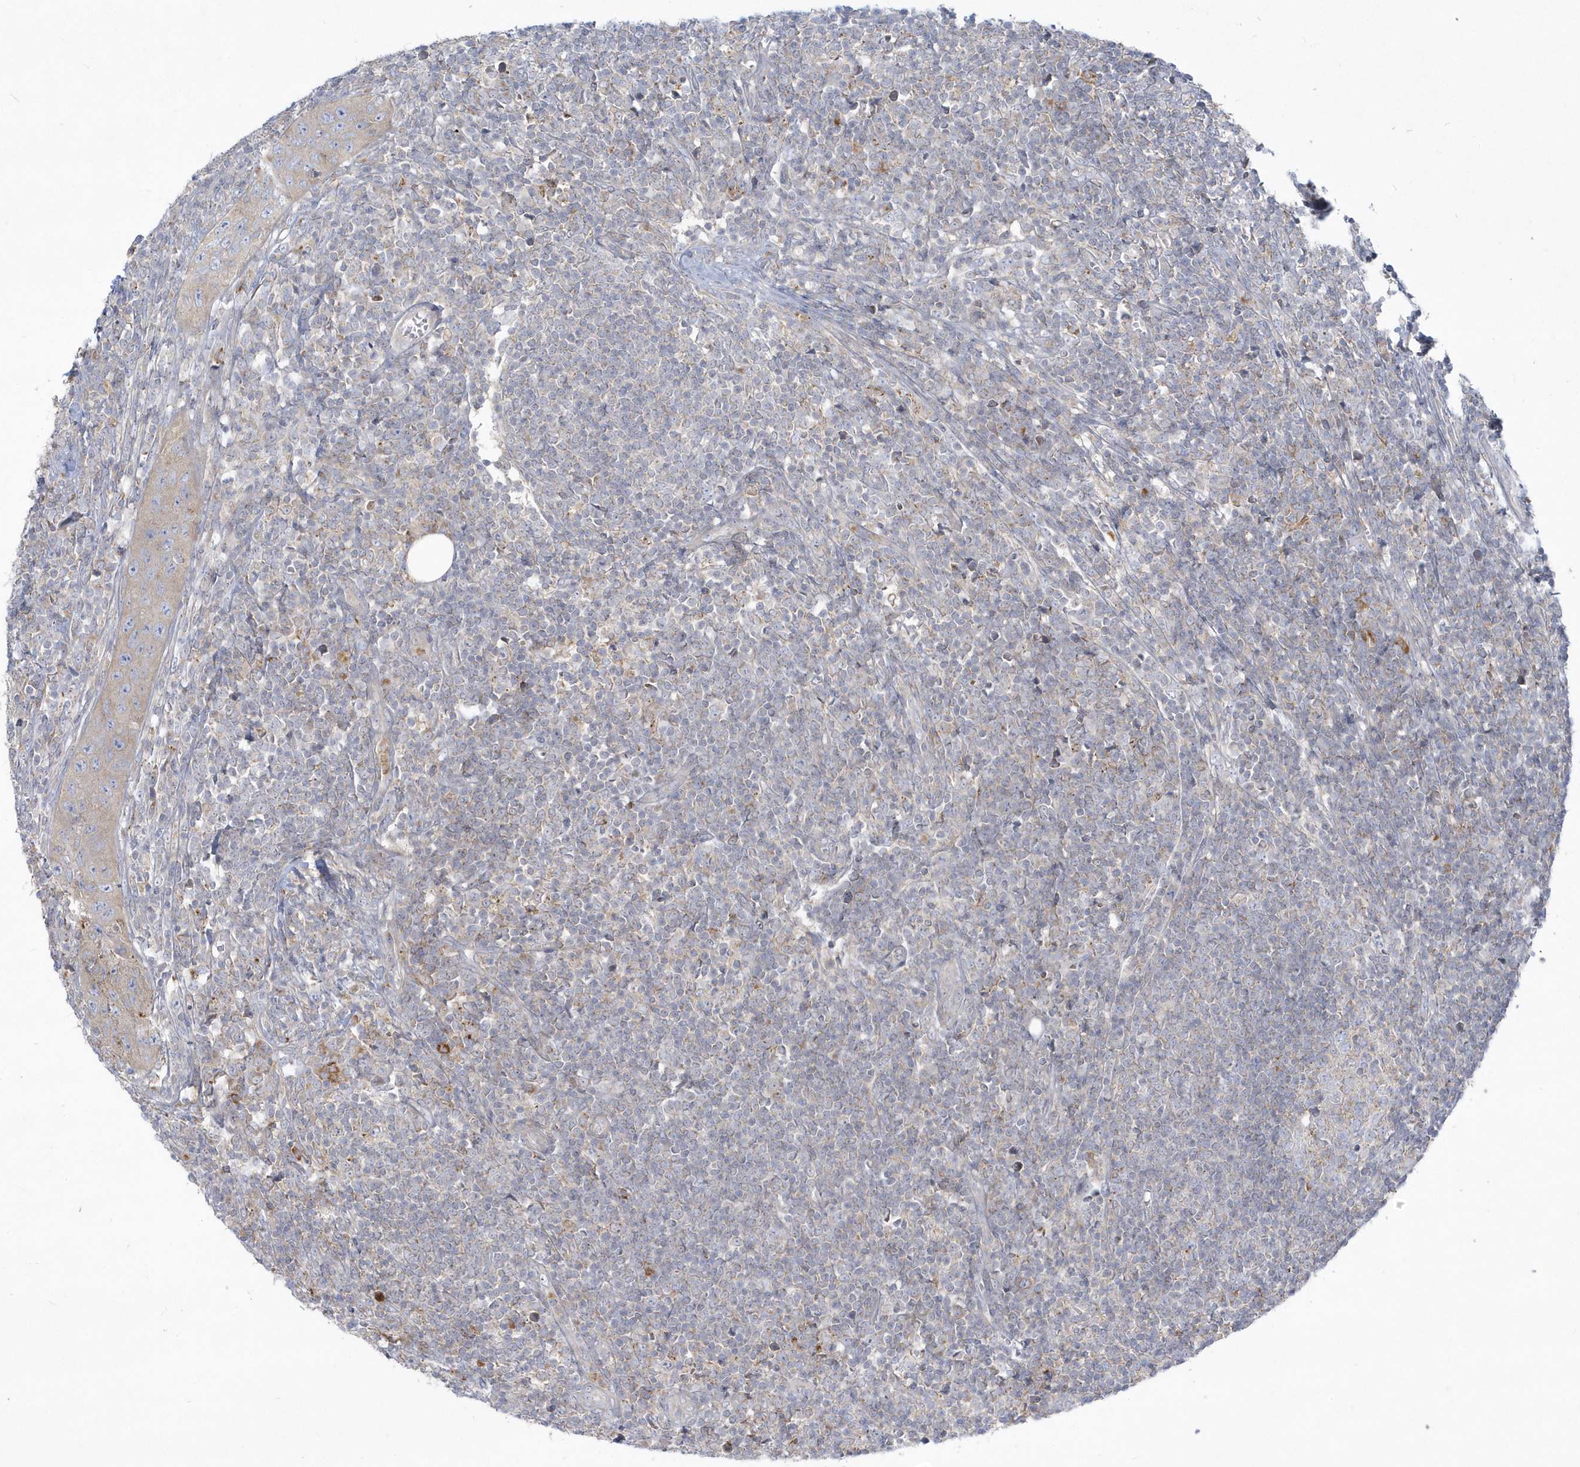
{"staining": {"intensity": "negative", "quantity": "none", "location": "none"}, "tissue": "lymph node", "cell_type": "Germinal center cells", "image_type": "normal", "snomed": [{"axis": "morphology", "description": "Normal tissue, NOS"}, {"axis": "morphology", "description": "Squamous cell carcinoma, metastatic, NOS"}, {"axis": "topography", "description": "Lymph node"}], "caption": "Histopathology image shows no significant protein positivity in germinal center cells of unremarkable lymph node. (Brightfield microscopy of DAB (3,3'-diaminobenzidine) immunohistochemistry (IHC) at high magnification).", "gene": "DNAJC18", "patient": {"sex": "male", "age": 73}}